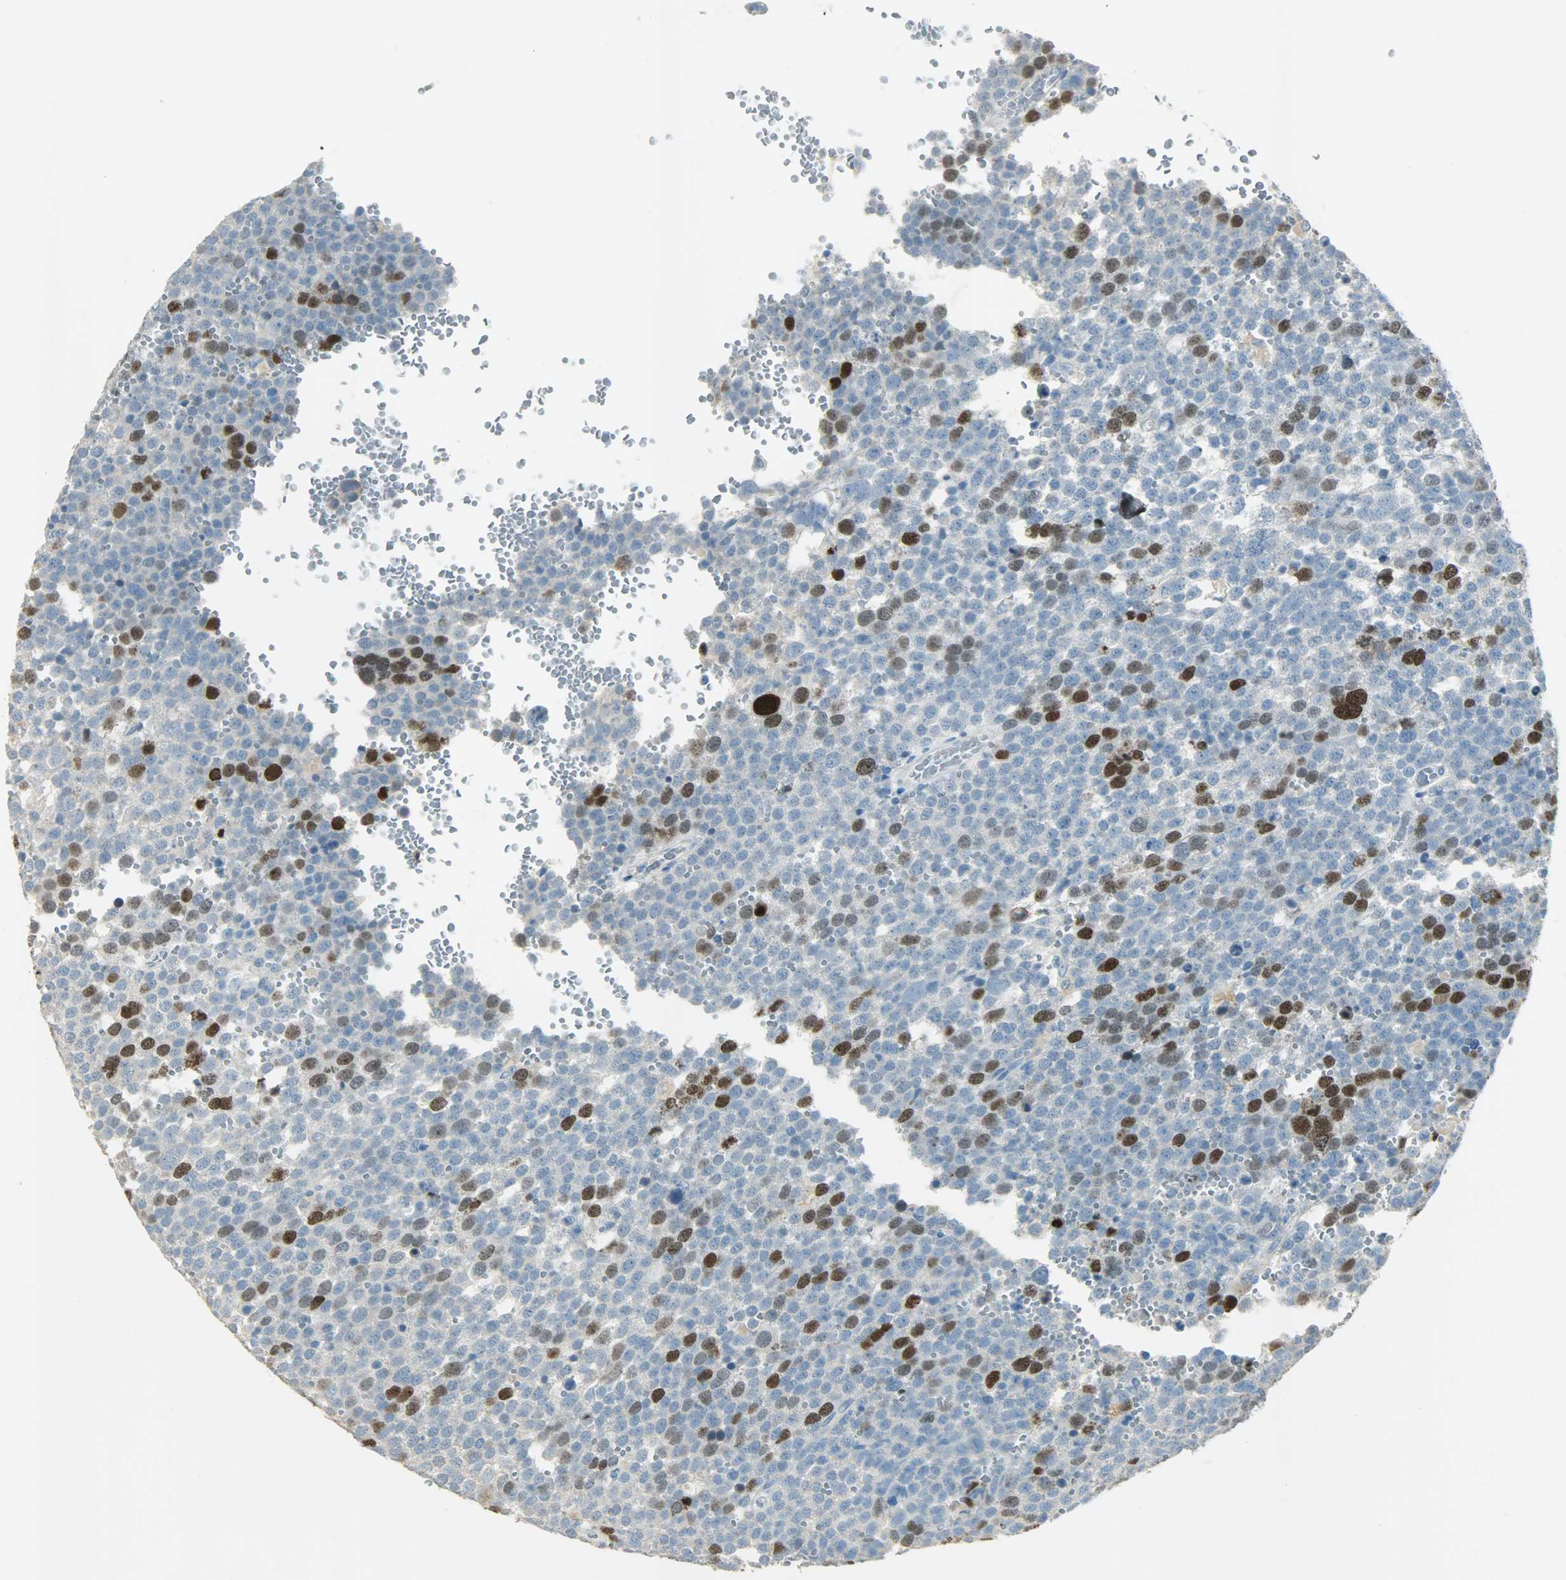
{"staining": {"intensity": "strong", "quantity": "<25%", "location": "nuclear"}, "tissue": "testis cancer", "cell_type": "Tumor cells", "image_type": "cancer", "snomed": [{"axis": "morphology", "description": "Seminoma, NOS"}, {"axis": "topography", "description": "Testis"}], "caption": "The photomicrograph displays a brown stain indicating the presence of a protein in the nuclear of tumor cells in seminoma (testis).", "gene": "TPX2", "patient": {"sex": "male", "age": 71}}